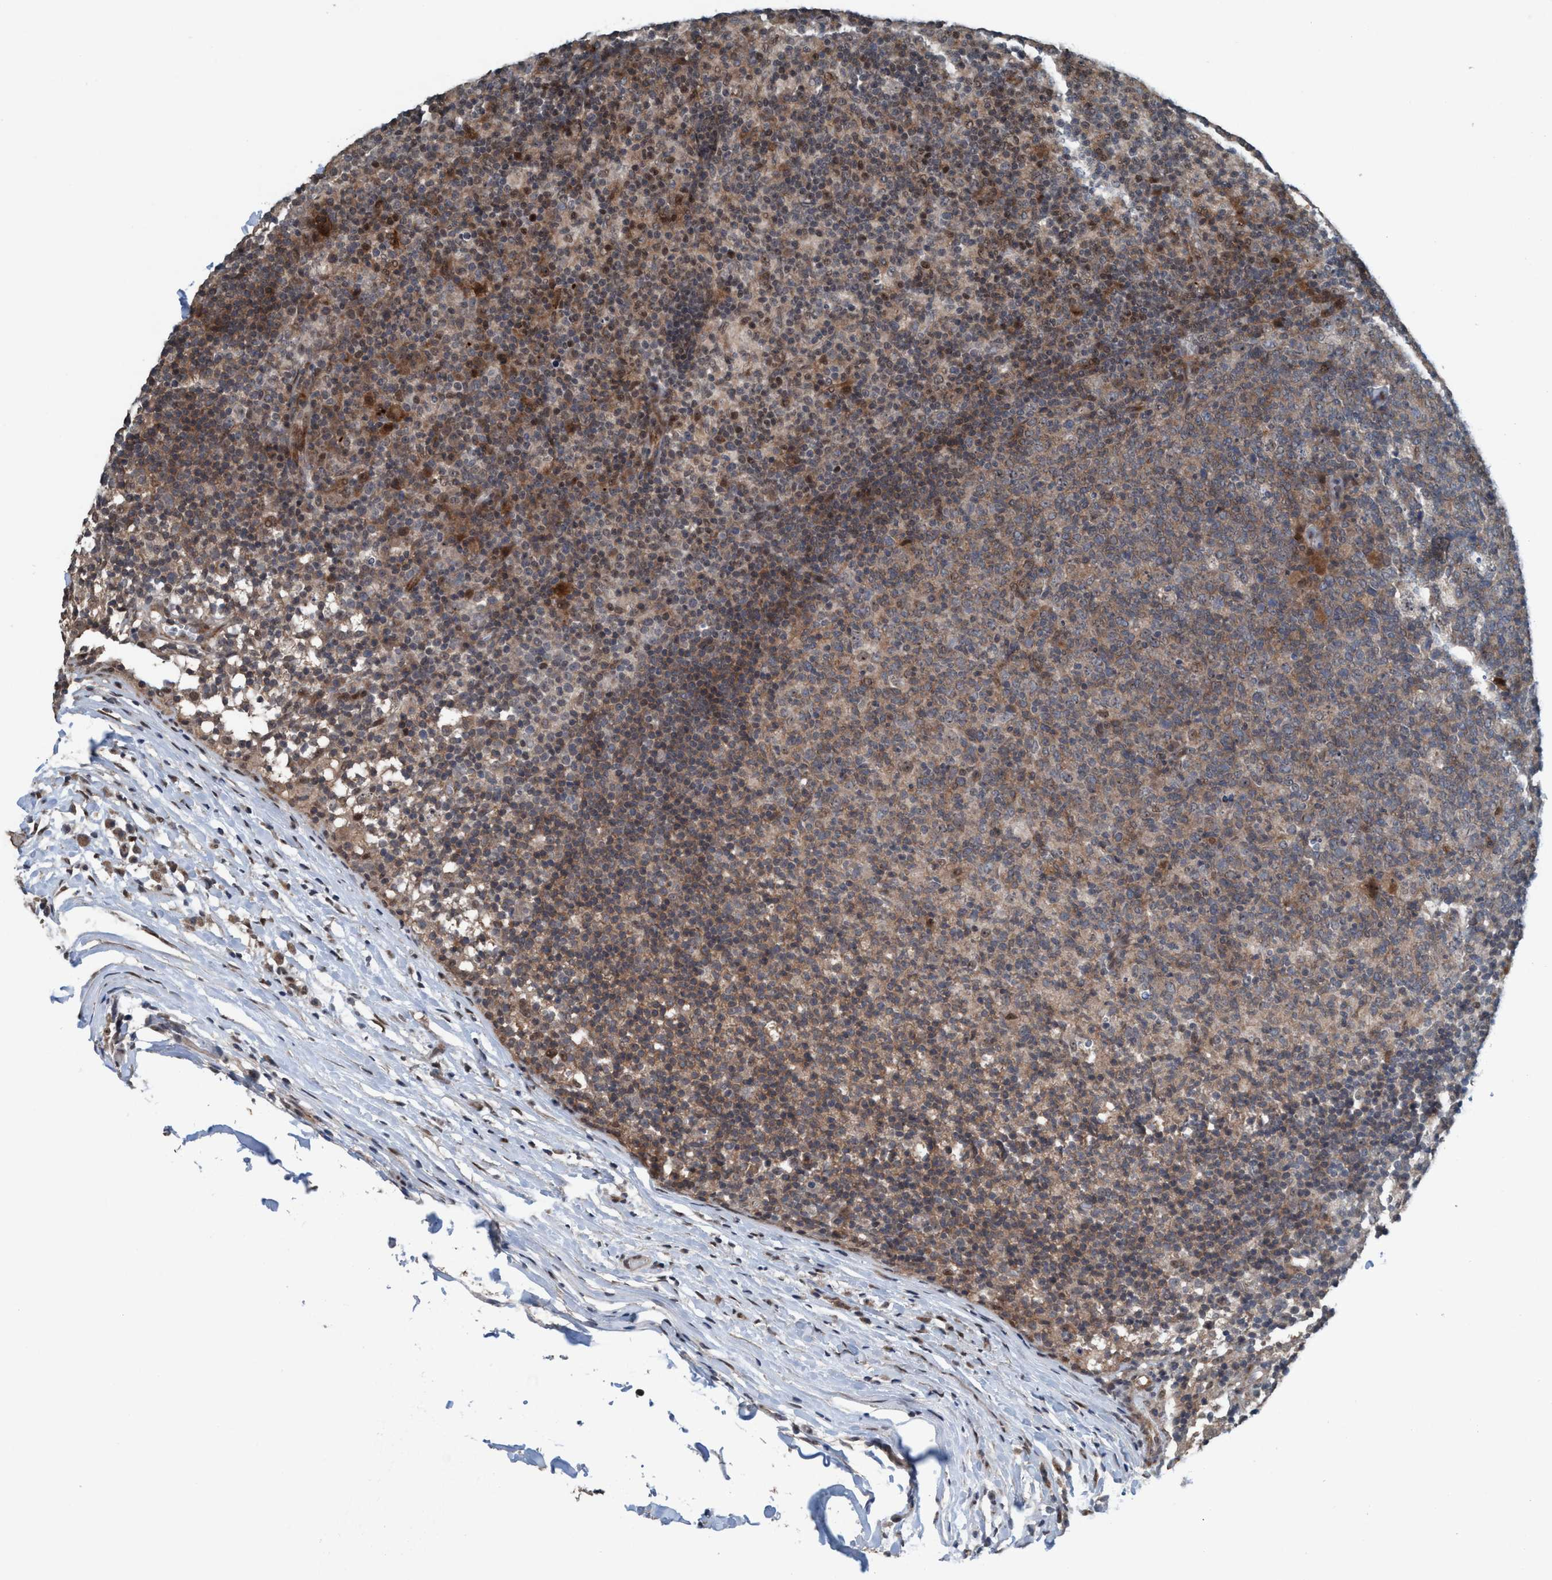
{"staining": {"intensity": "moderate", "quantity": ">75%", "location": "cytoplasmic/membranous"}, "tissue": "lymph node", "cell_type": "Germinal center cells", "image_type": "normal", "snomed": [{"axis": "morphology", "description": "Normal tissue, NOS"}, {"axis": "morphology", "description": "Inflammation, NOS"}, {"axis": "topography", "description": "Lymph node"}], "caption": "Unremarkable lymph node displays moderate cytoplasmic/membranous positivity in approximately >75% of germinal center cells, visualized by immunohistochemistry. (Brightfield microscopy of DAB IHC at high magnification).", "gene": "NISCH", "patient": {"sex": "male", "age": 55}}